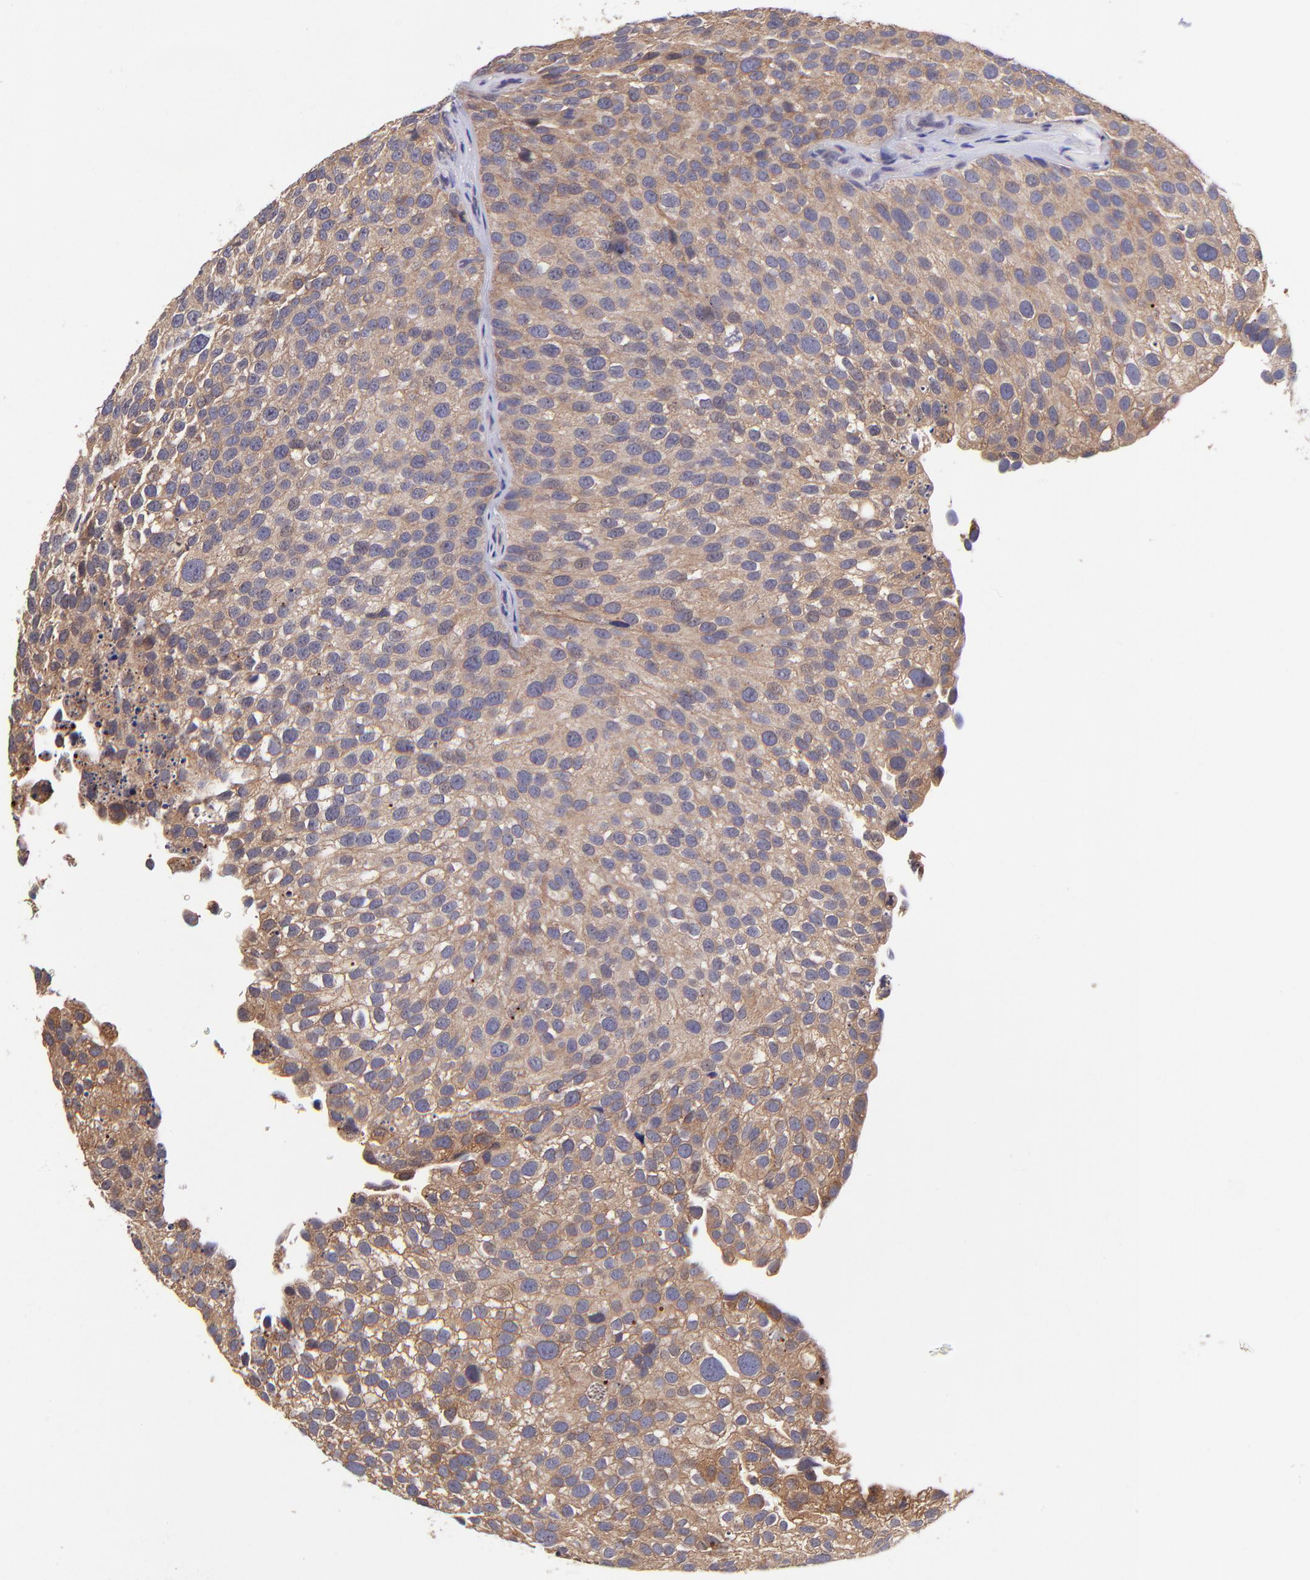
{"staining": {"intensity": "moderate", "quantity": ">75%", "location": "cytoplasmic/membranous"}, "tissue": "urothelial cancer", "cell_type": "Tumor cells", "image_type": "cancer", "snomed": [{"axis": "morphology", "description": "Urothelial carcinoma, High grade"}, {"axis": "topography", "description": "Urinary bladder"}], "caption": "High-power microscopy captured an IHC photomicrograph of urothelial cancer, revealing moderate cytoplasmic/membranous positivity in approximately >75% of tumor cells.", "gene": "NSF", "patient": {"sex": "male", "age": 72}}